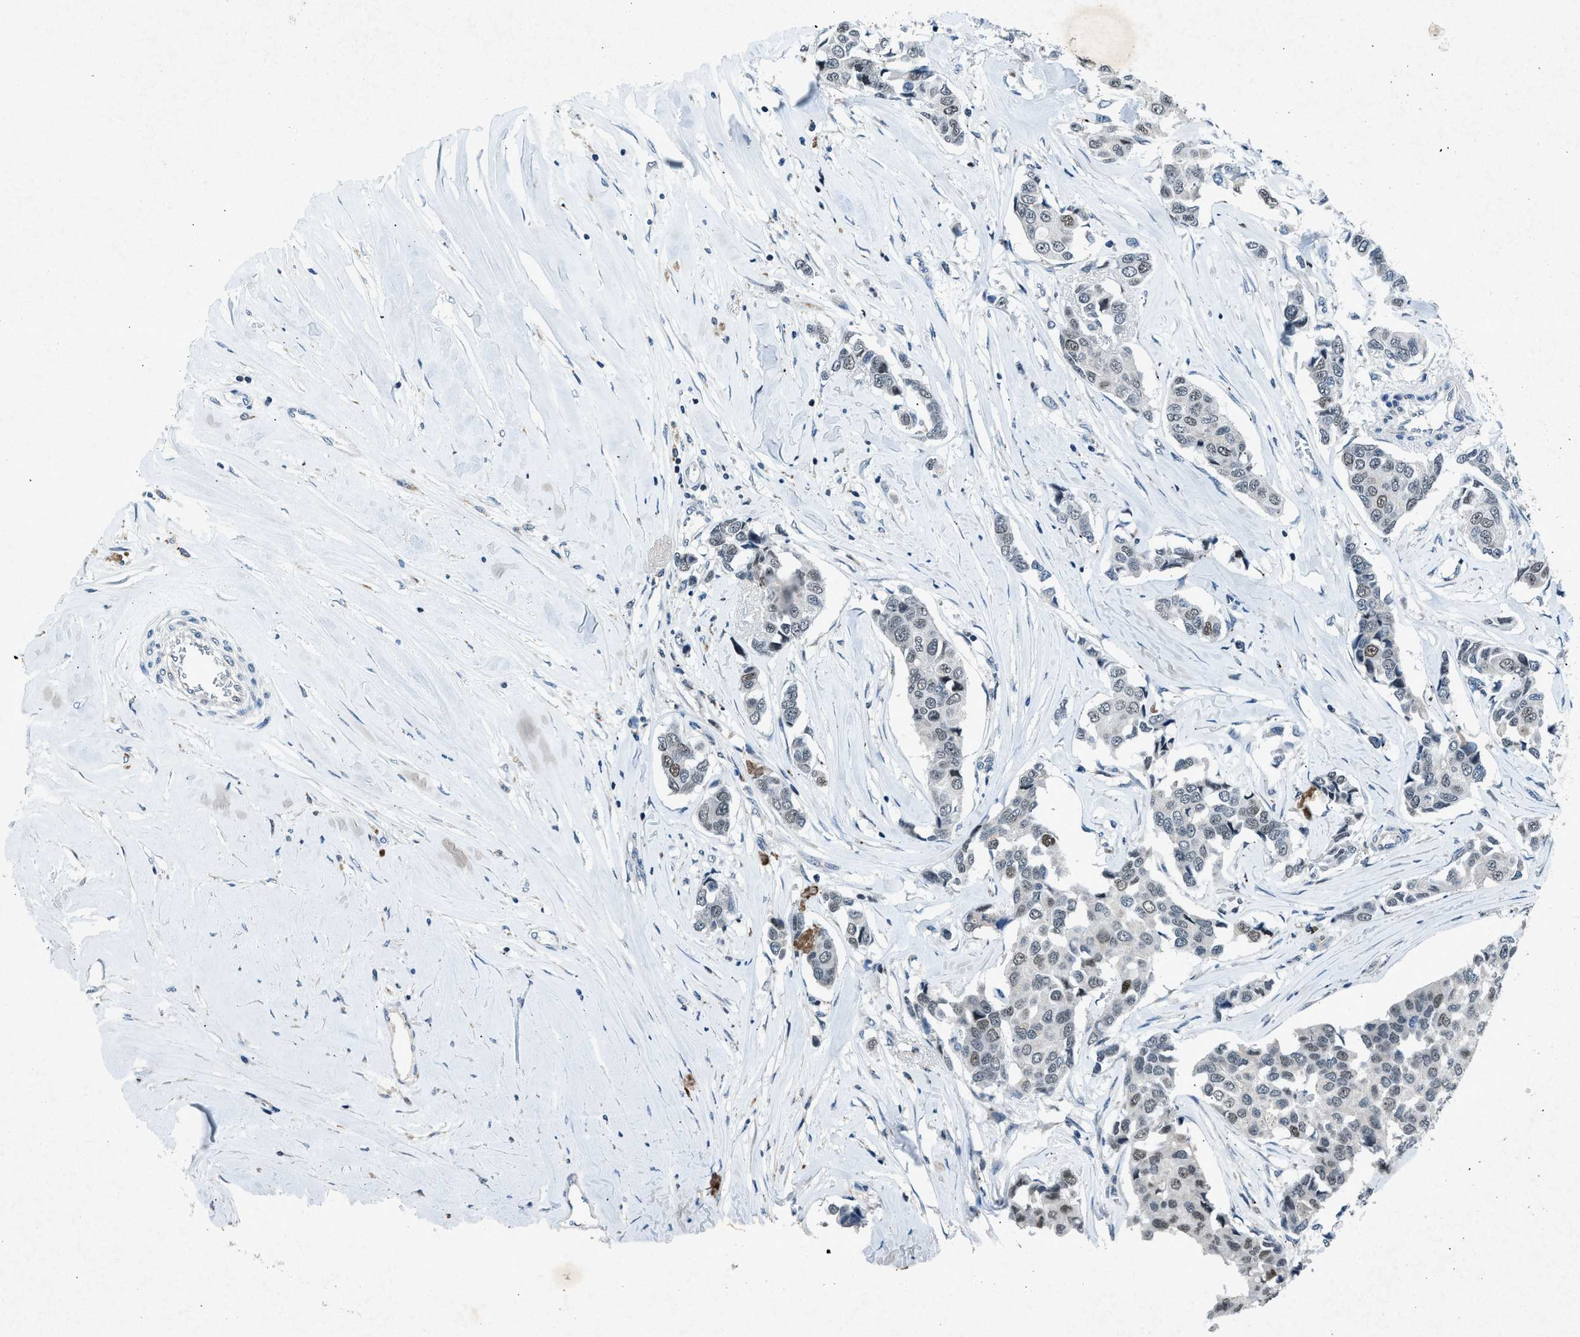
{"staining": {"intensity": "weak", "quantity": "<25%", "location": "nuclear"}, "tissue": "breast cancer", "cell_type": "Tumor cells", "image_type": "cancer", "snomed": [{"axis": "morphology", "description": "Duct carcinoma"}, {"axis": "topography", "description": "Breast"}], "caption": "A histopathology image of human breast cancer (intraductal carcinoma) is negative for staining in tumor cells.", "gene": "ADCY1", "patient": {"sex": "female", "age": 80}}